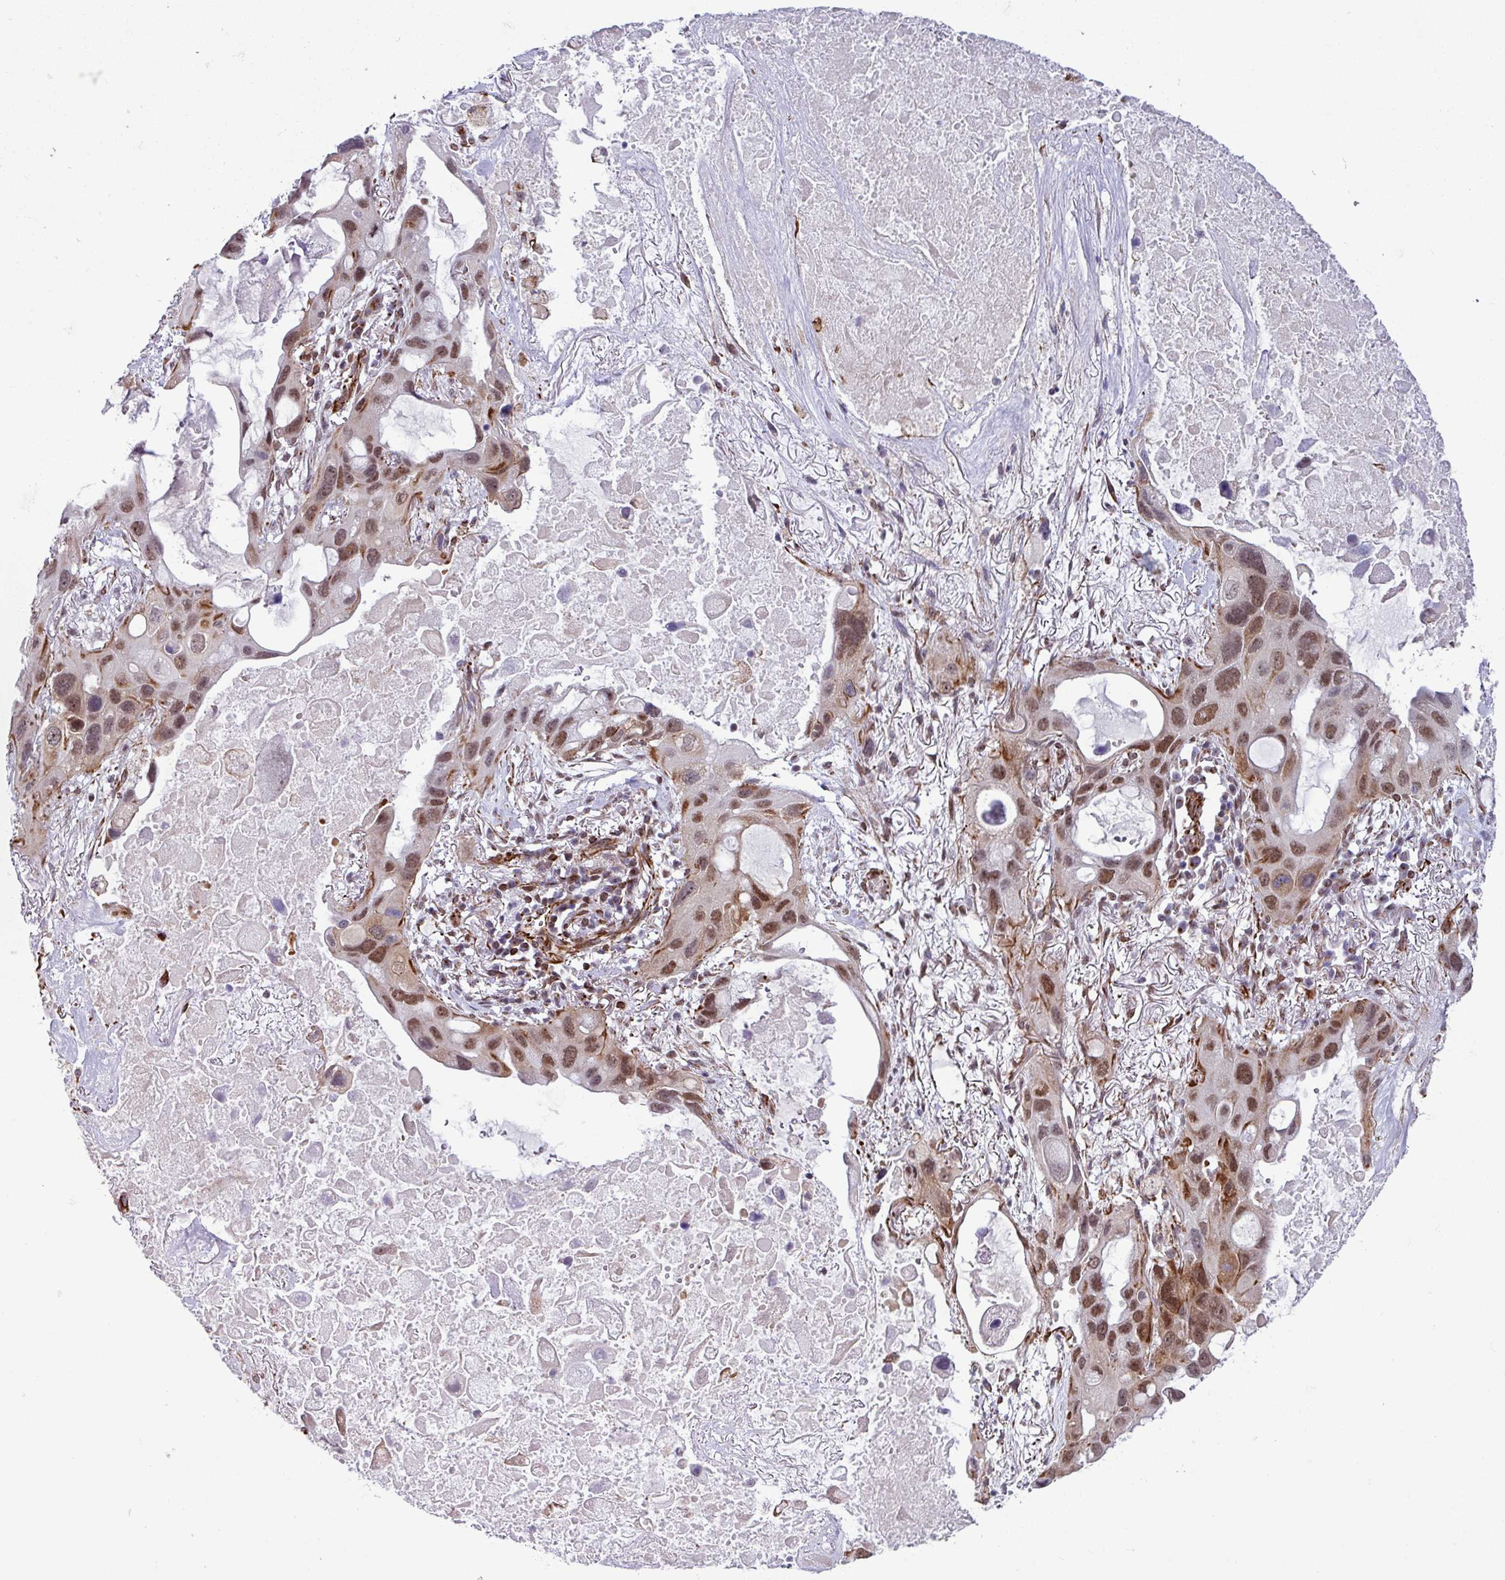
{"staining": {"intensity": "moderate", "quantity": ">75%", "location": "nuclear"}, "tissue": "lung cancer", "cell_type": "Tumor cells", "image_type": "cancer", "snomed": [{"axis": "morphology", "description": "Squamous cell carcinoma, NOS"}, {"axis": "topography", "description": "Lung"}], "caption": "This is an image of IHC staining of lung squamous cell carcinoma, which shows moderate expression in the nuclear of tumor cells.", "gene": "CHD3", "patient": {"sex": "female", "age": 73}}